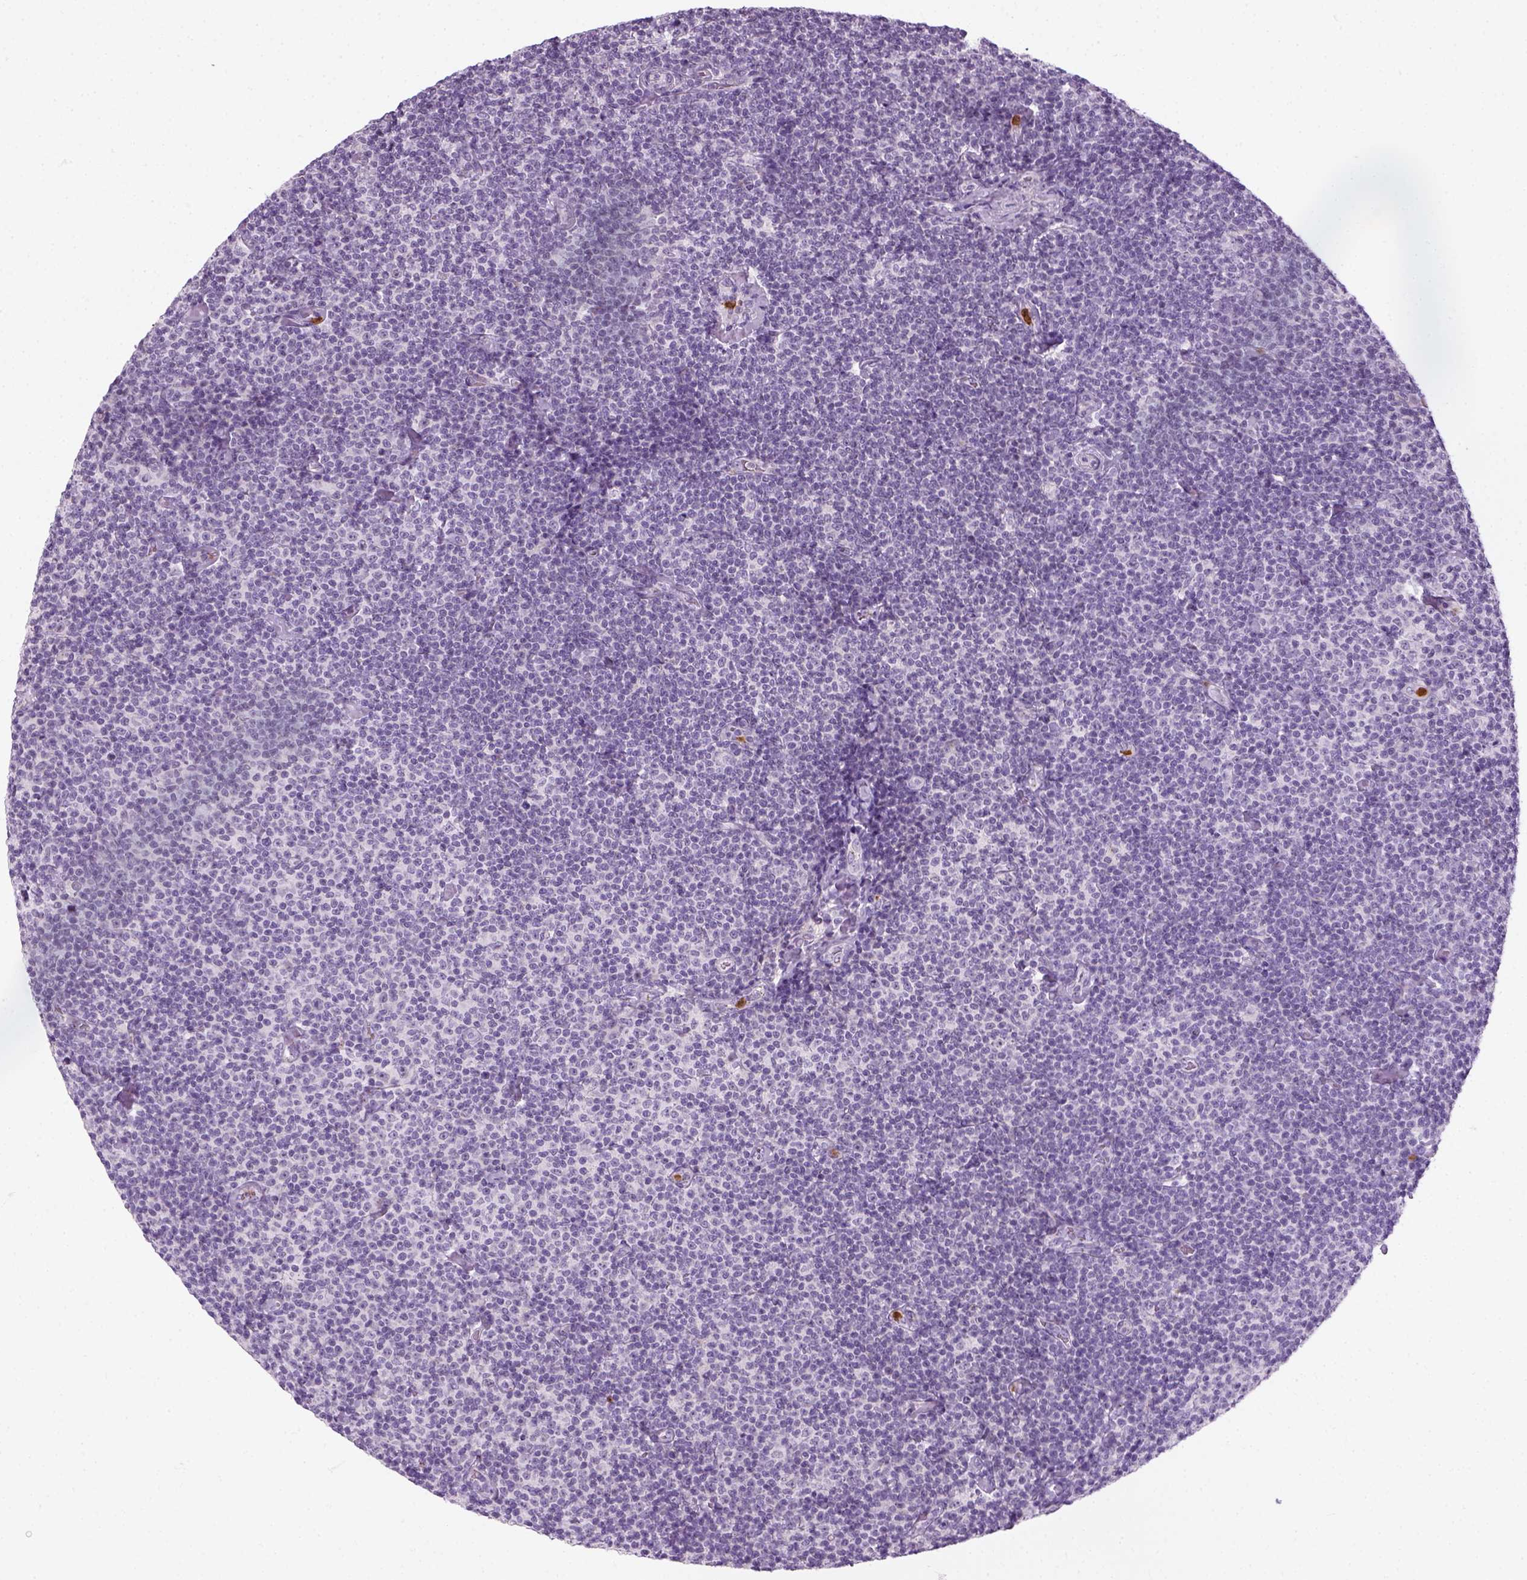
{"staining": {"intensity": "negative", "quantity": "none", "location": "none"}, "tissue": "lymphoma", "cell_type": "Tumor cells", "image_type": "cancer", "snomed": [{"axis": "morphology", "description": "Malignant lymphoma, non-Hodgkin's type, Low grade"}, {"axis": "topography", "description": "Lymph node"}], "caption": "A high-resolution micrograph shows IHC staining of lymphoma, which displays no significant positivity in tumor cells.", "gene": "IL4", "patient": {"sex": "male", "age": 81}}